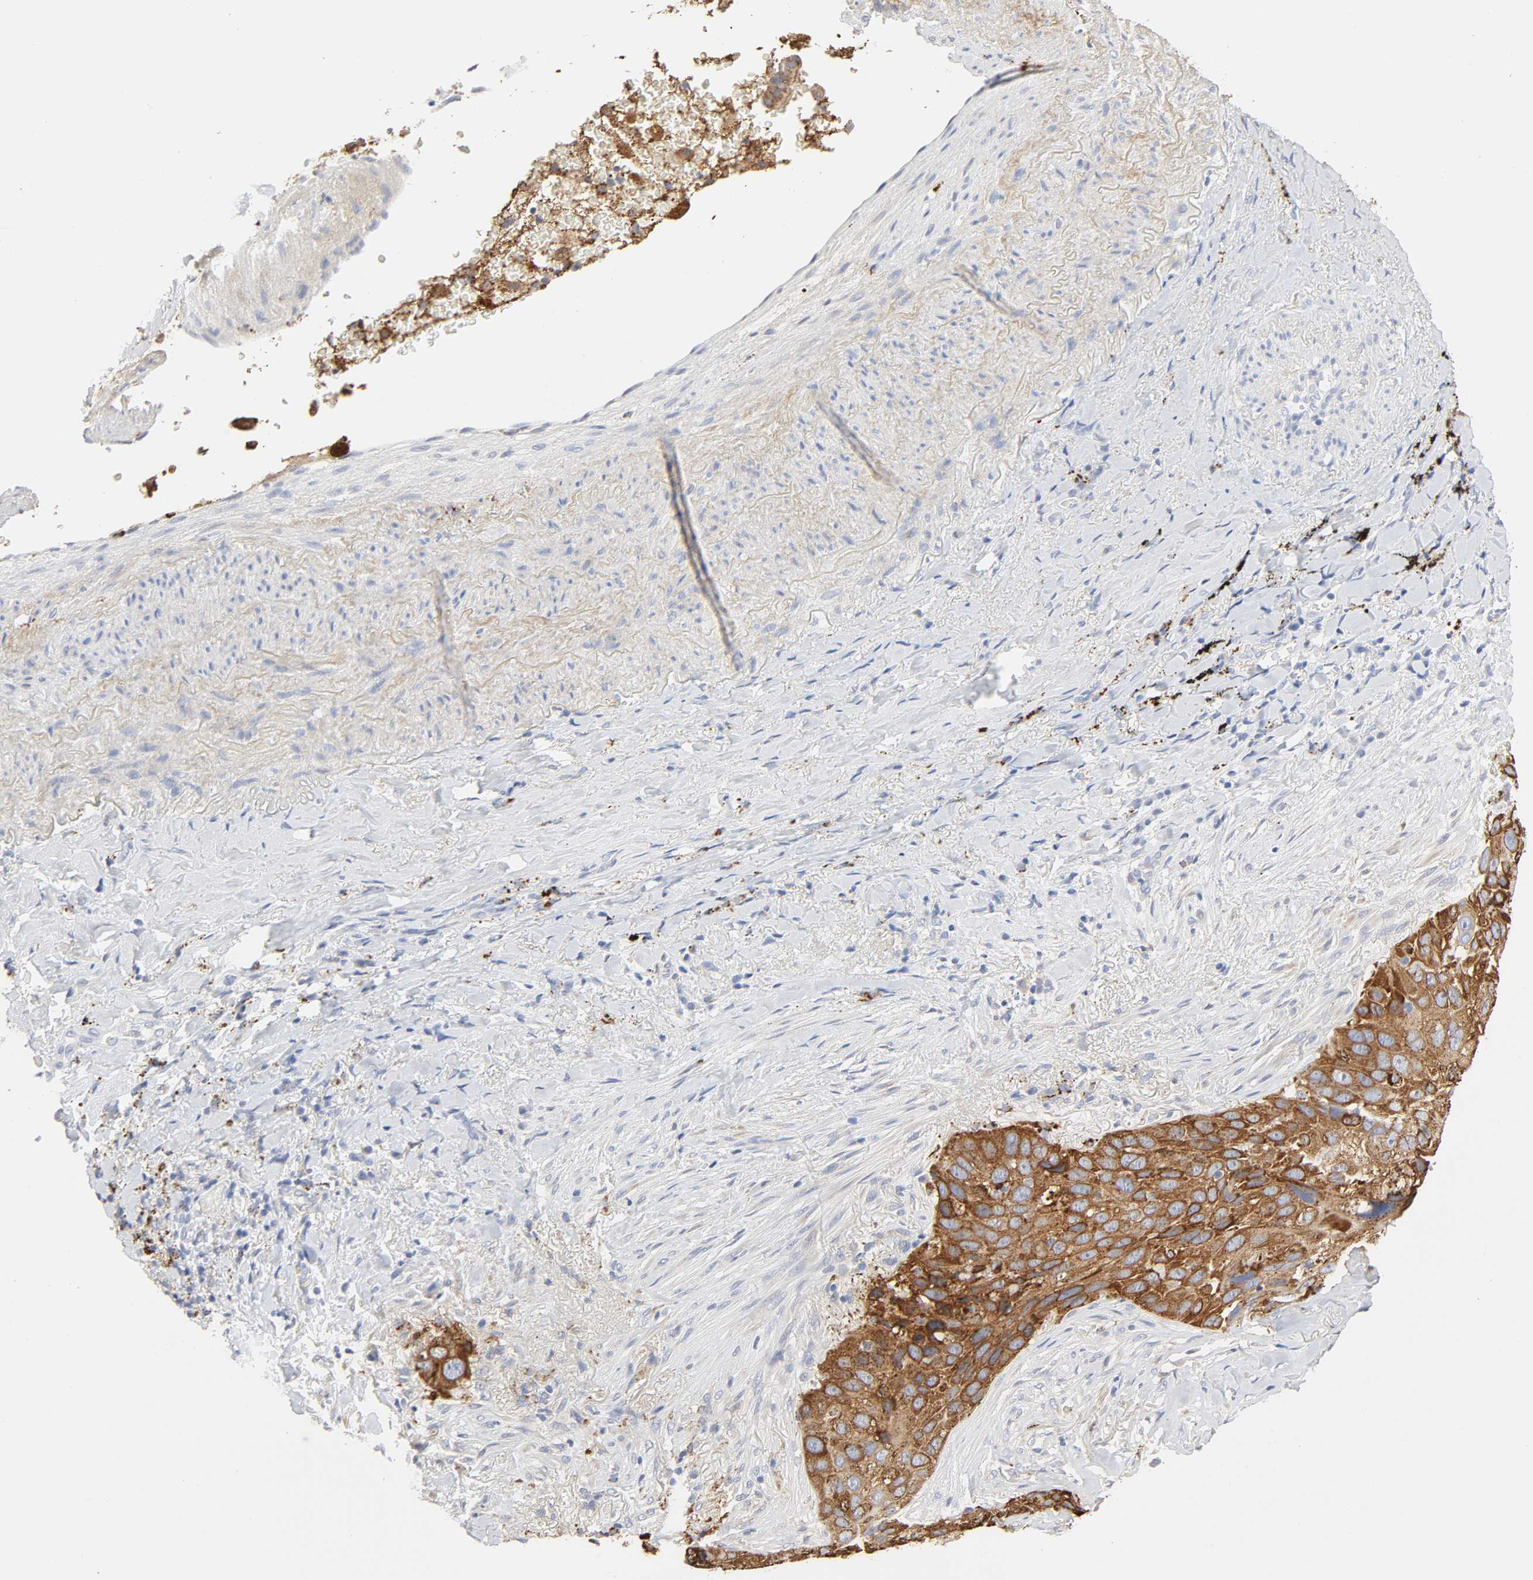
{"staining": {"intensity": "strong", "quantity": ">75%", "location": "cytoplasmic/membranous"}, "tissue": "lung cancer", "cell_type": "Tumor cells", "image_type": "cancer", "snomed": [{"axis": "morphology", "description": "Squamous cell carcinoma, NOS"}, {"axis": "topography", "description": "Lung"}], "caption": "Lung squamous cell carcinoma stained for a protein reveals strong cytoplasmic/membranous positivity in tumor cells. The staining was performed using DAB (3,3'-diaminobenzidine) to visualize the protein expression in brown, while the nuclei were stained in blue with hematoxylin (Magnification: 20x).", "gene": "MAGEB17", "patient": {"sex": "male", "age": 54}}